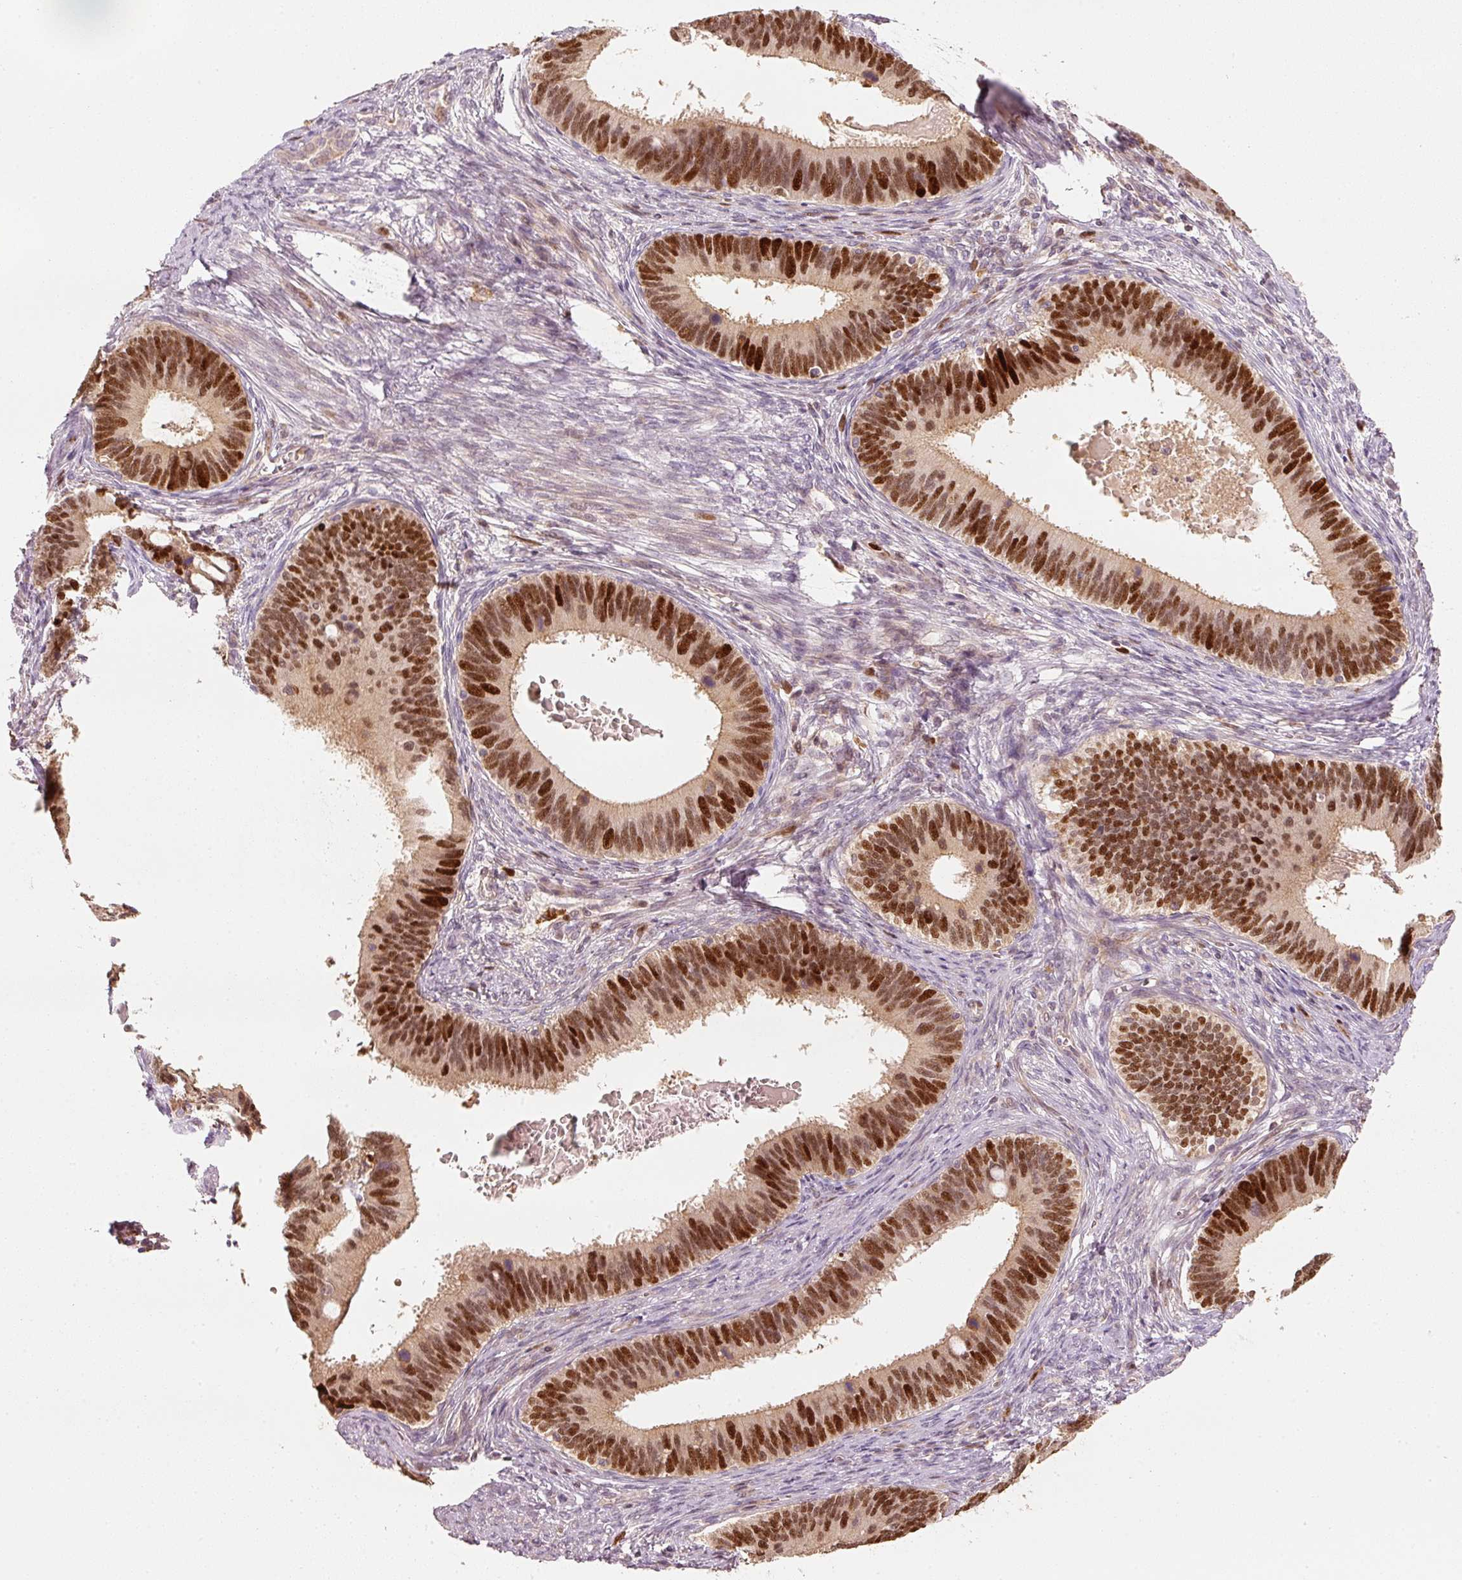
{"staining": {"intensity": "strong", "quantity": ">75%", "location": "nuclear"}, "tissue": "cervical cancer", "cell_type": "Tumor cells", "image_type": "cancer", "snomed": [{"axis": "morphology", "description": "Adenocarcinoma, NOS"}, {"axis": "topography", "description": "Cervix"}], "caption": "Strong nuclear expression for a protein is appreciated in about >75% of tumor cells of cervical cancer using IHC.", "gene": "TREX2", "patient": {"sex": "female", "age": 42}}